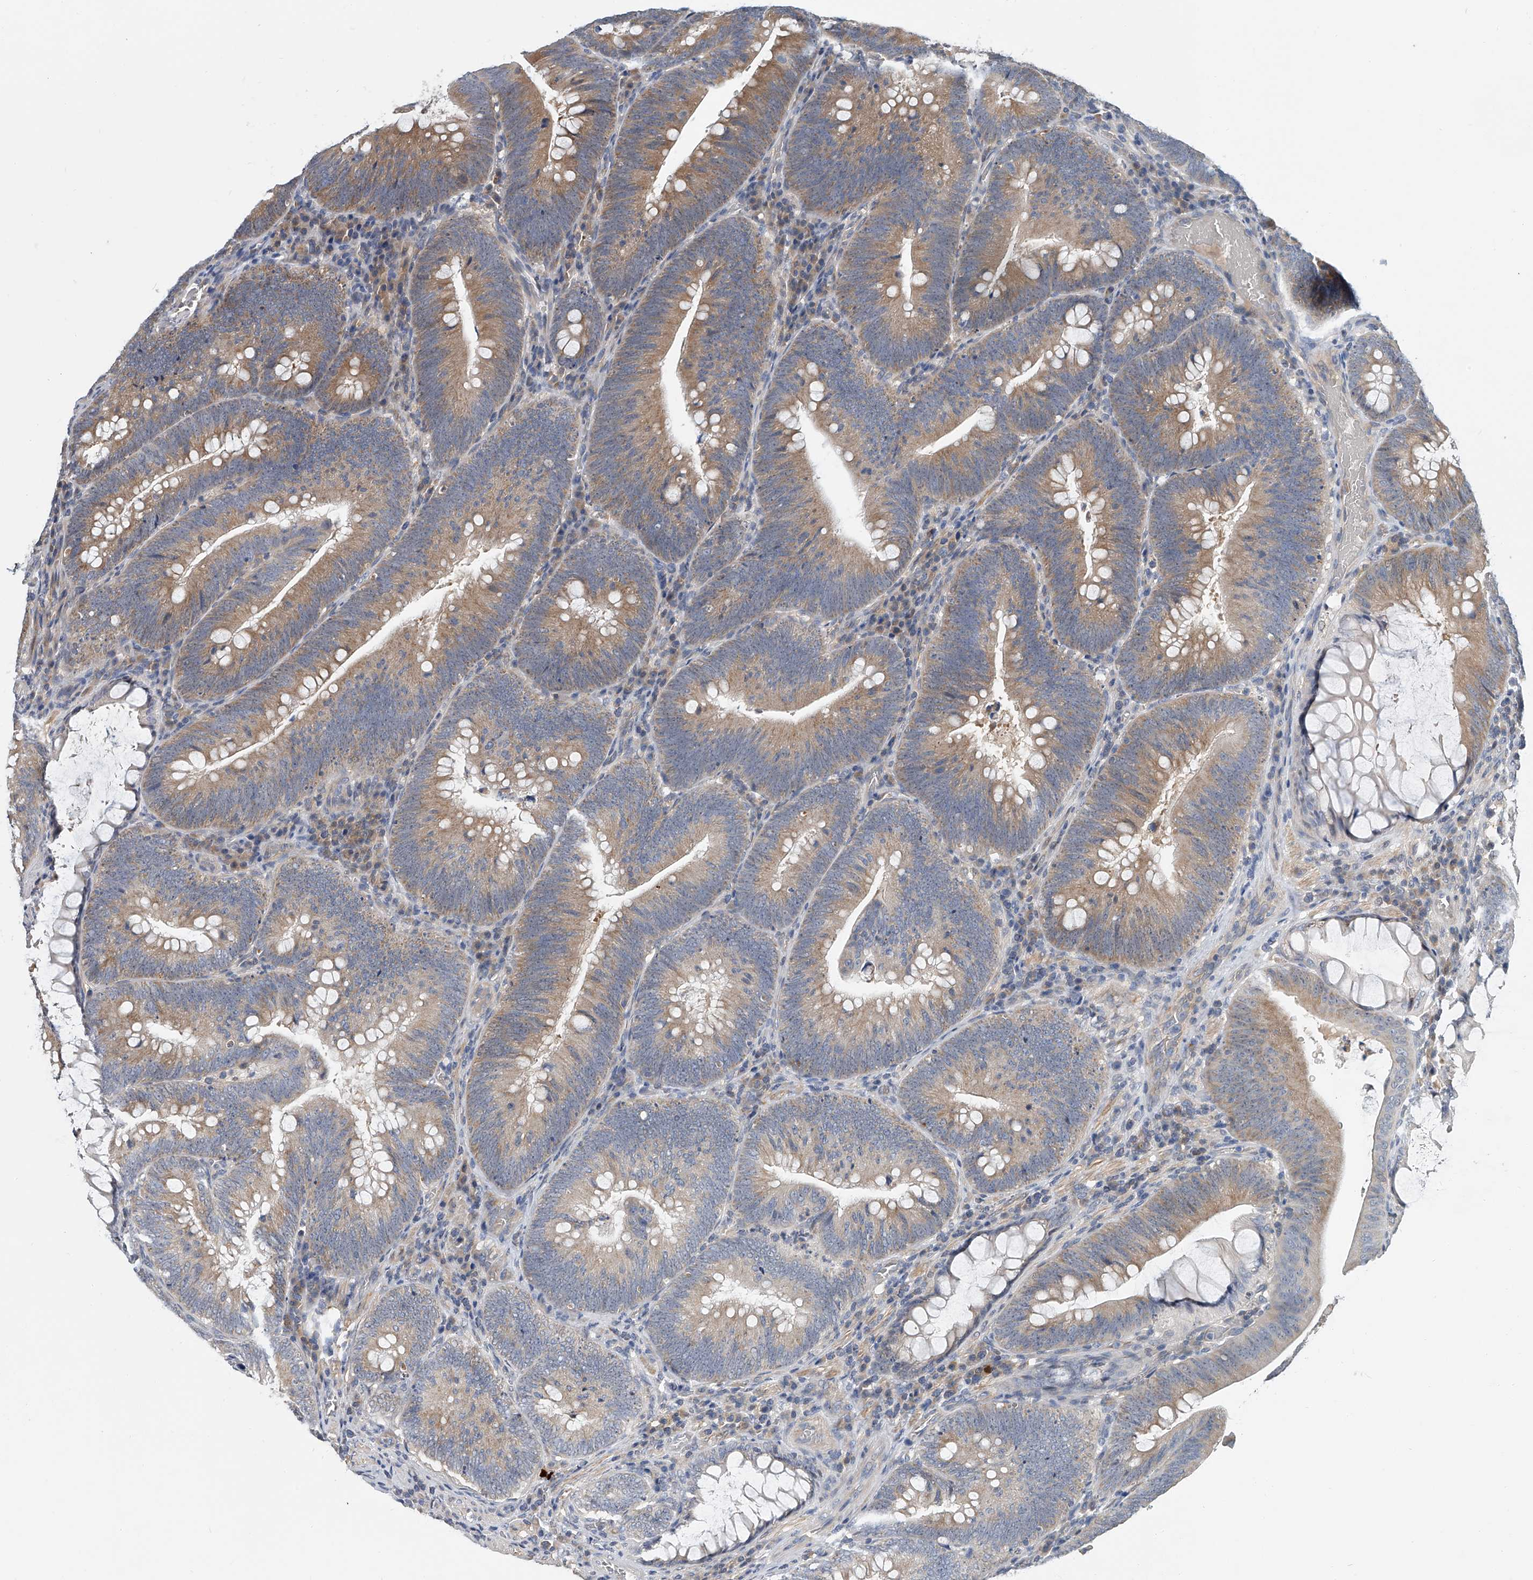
{"staining": {"intensity": "moderate", "quantity": "25%-75%", "location": "cytoplasmic/membranous"}, "tissue": "colorectal cancer", "cell_type": "Tumor cells", "image_type": "cancer", "snomed": [{"axis": "morphology", "description": "Normal tissue, NOS"}, {"axis": "topography", "description": "Colon"}], "caption": "High-power microscopy captured an immunohistochemistry photomicrograph of colorectal cancer, revealing moderate cytoplasmic/membranous expression in approximately 25%-75% of tumor cells.", "gene": "CD200", "patient": {"sex": "female", "age": 82}}